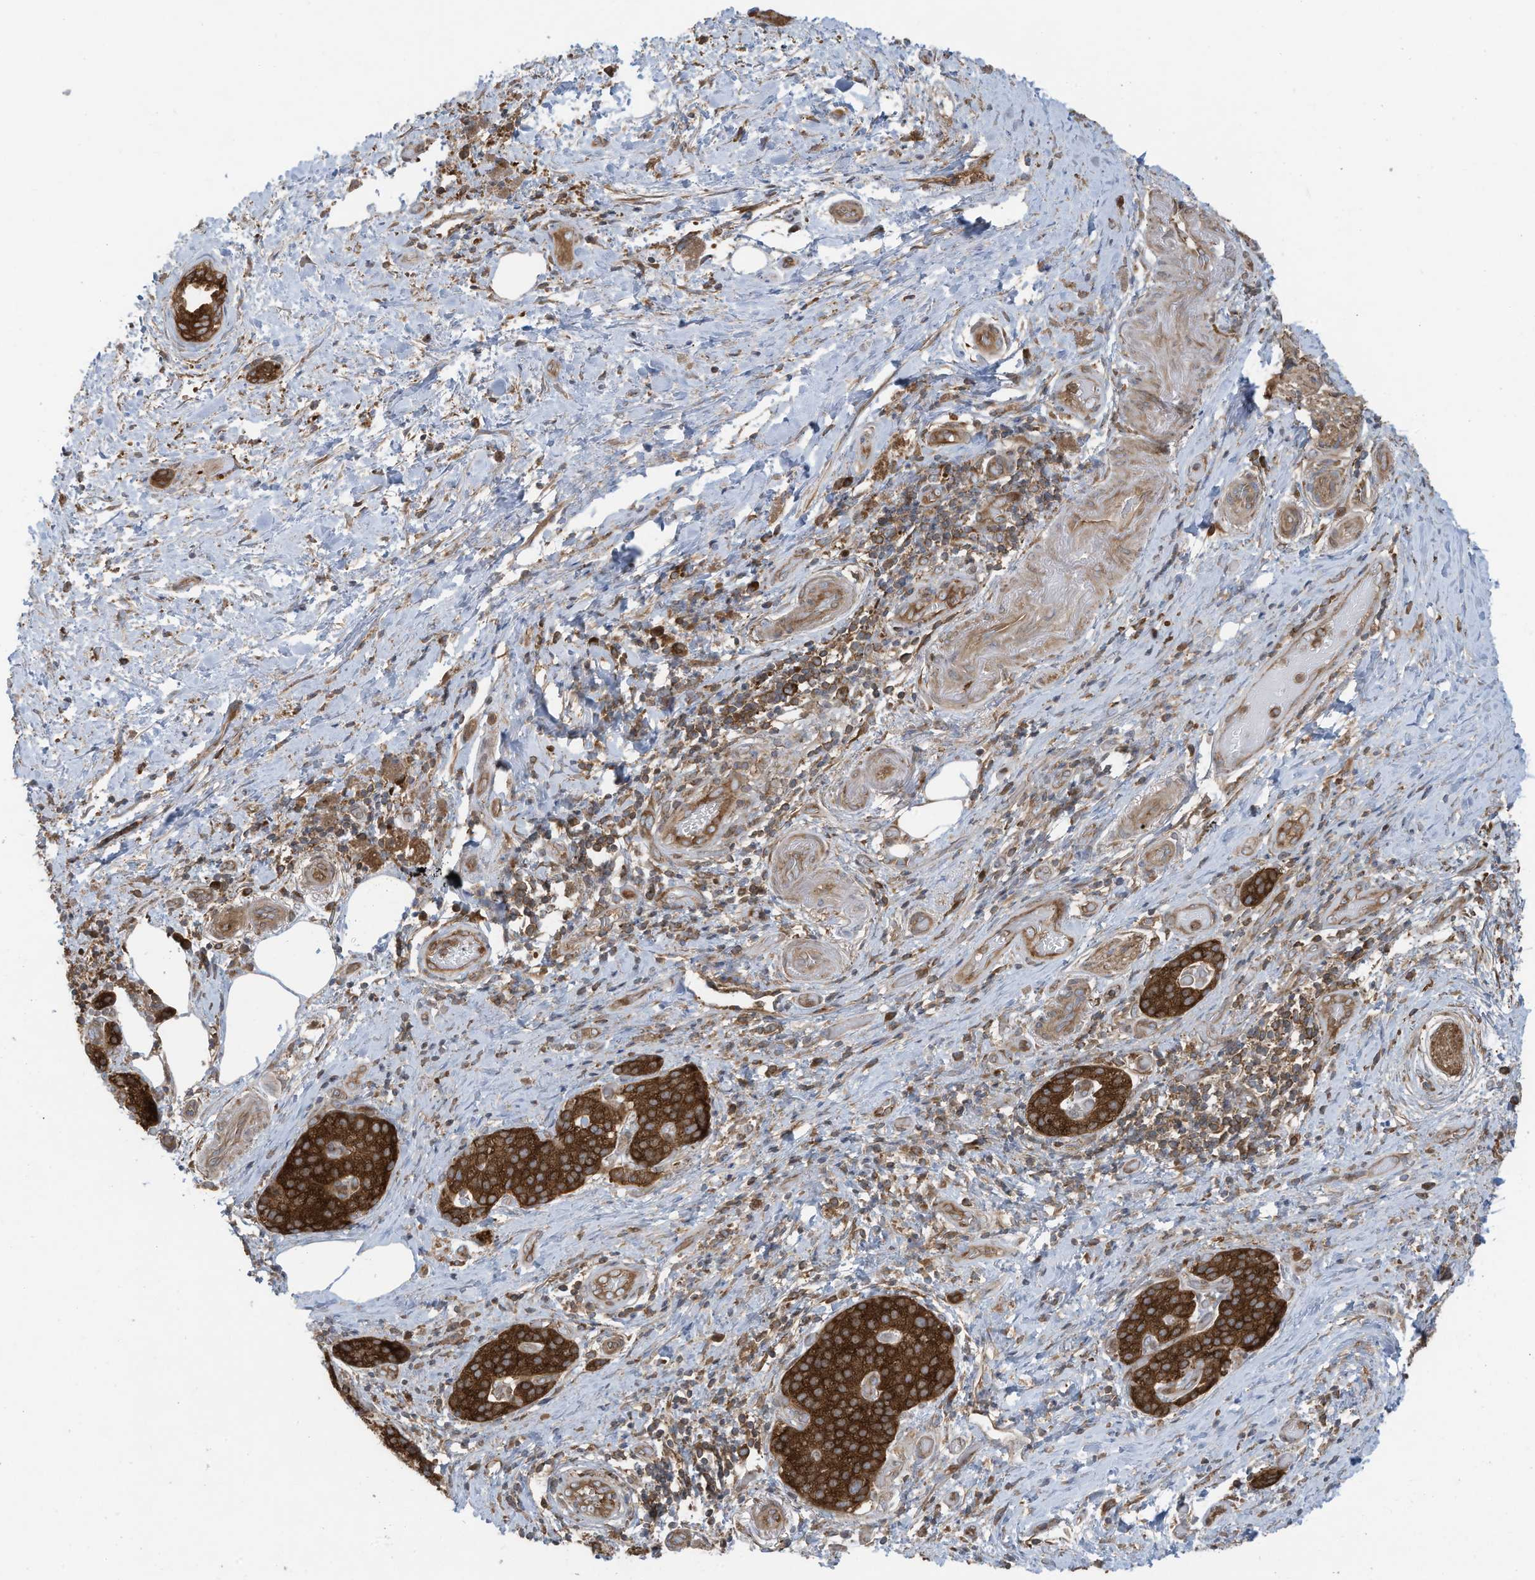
{"staining": {"intensity": "strong", "quantity": ">75%", "location": "cytoplasmic/membranous"}, "tissue": "pancreatic cancer", "cell_type": "Tumor cells", "image_type": "cancer", "snomed": [{"axis": "morphology", "description": "Normal tissue, NOS"}, {"axis": "morphology", "description": "Adenocarcinoma, NOS"}, {"axis": "topography", "description": "Pancreas"}, {"axis": "topography", "description": "Peripheral nerve tissue"}], "caption": "High-magnification brightfield microscopy of pancreatic cancer (adenocarcinoma) stained with DAB (brown) and counterstained with hematoxylin (blue). tumor cells exhibit strong cytoplasmic/membranous expression is seen in about>75% of cells.", "gene": "OLA1", "patient": {"sex": "female", "age": 63}}